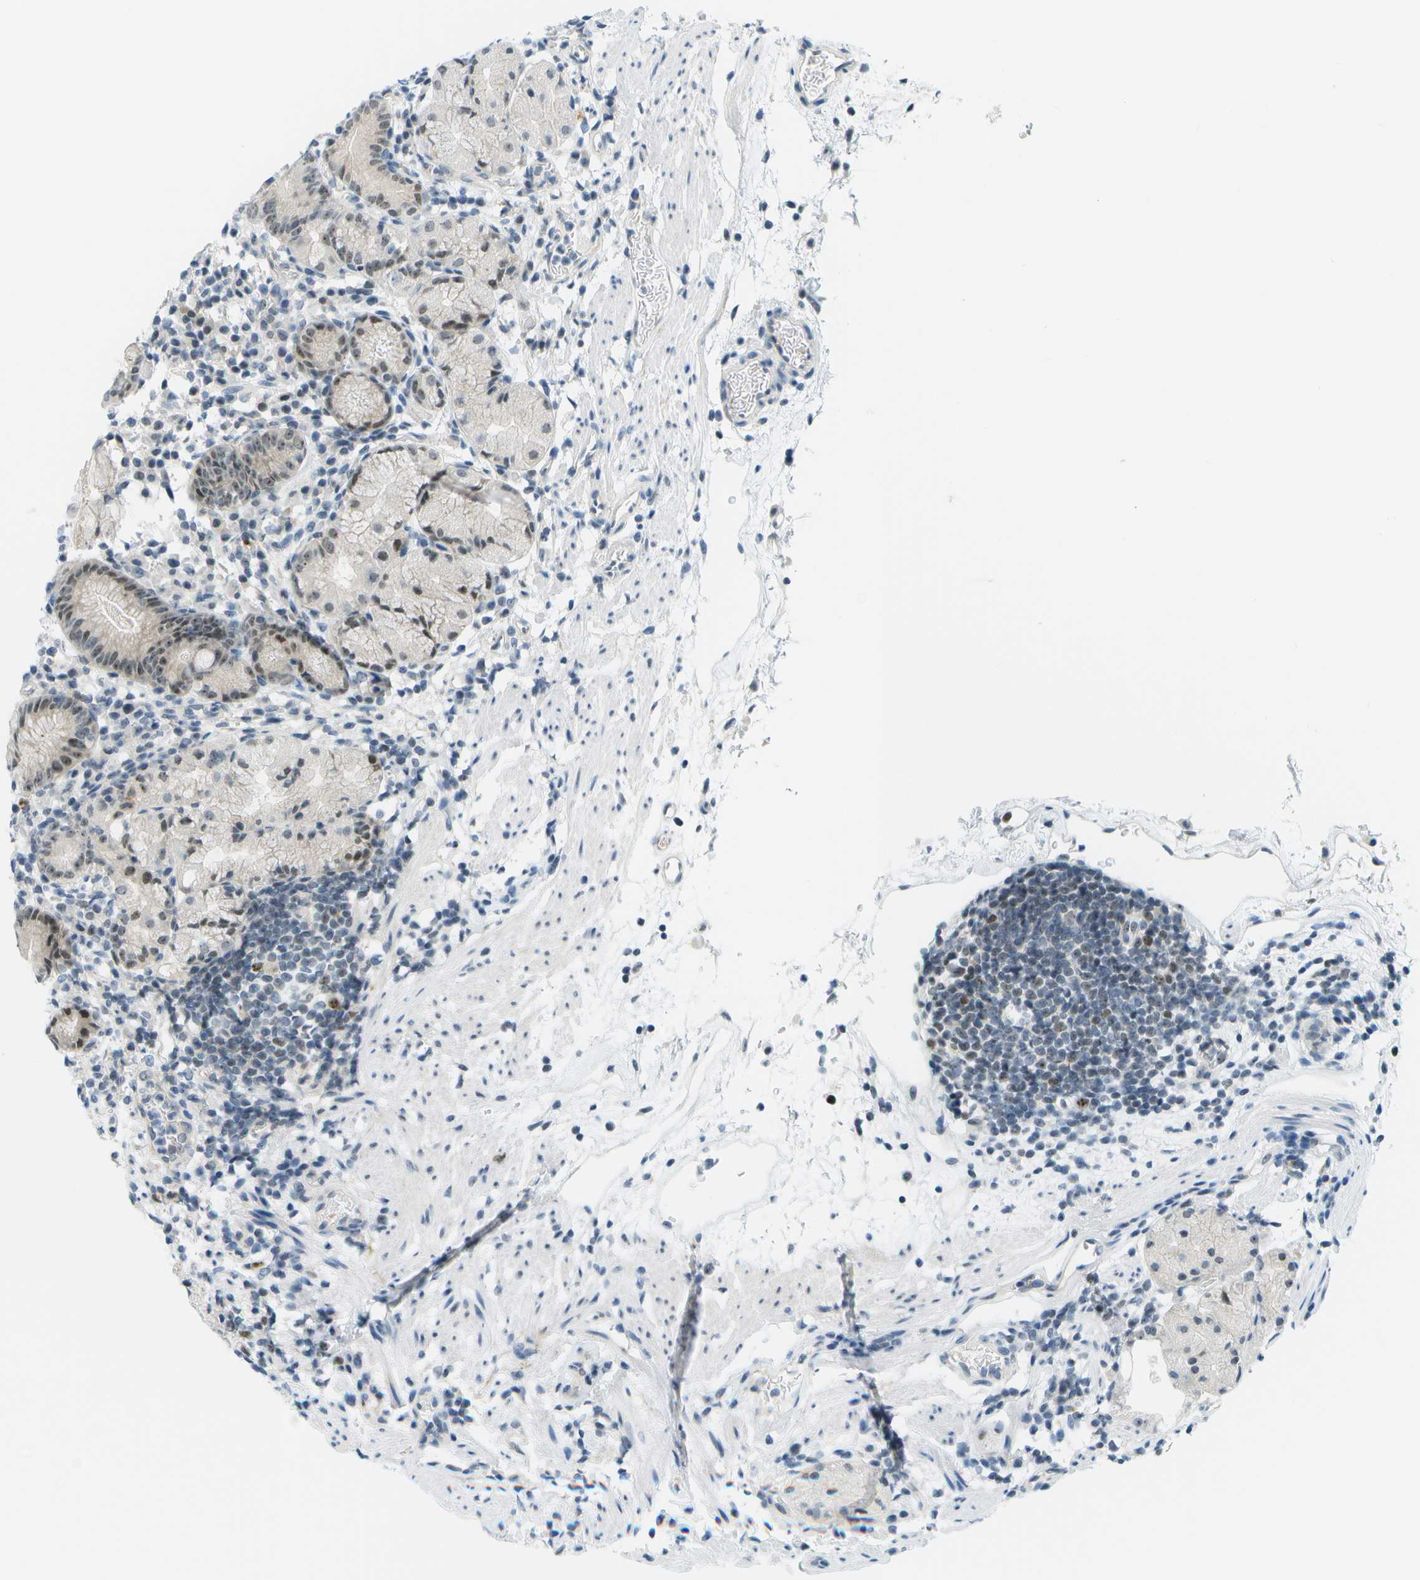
{"staining": {"intensity": "moderate", "quantity": "<25%", "location": "nuclear"}, "tissue": "stomach", "cell_type": "Glandular cells", "image_type": "normal", "snomed": [{"axis": "morphology", "description": "Normal tissue, NOS"}, {"axis": "topography", "description": "Stomach"}, {"axis": "topography", "description": "Stomach, lower"}], "caption": "An IHC photomicrograph of normal tissue is shown. Protein staining in brown labels moderate nuclear positivity in stomach within glandular cells. (DAB IHC, brown staining for protein, blue staining for nuclei).", "gene": "PITHD1", "patient": {"sex": "female", "age": 75}}